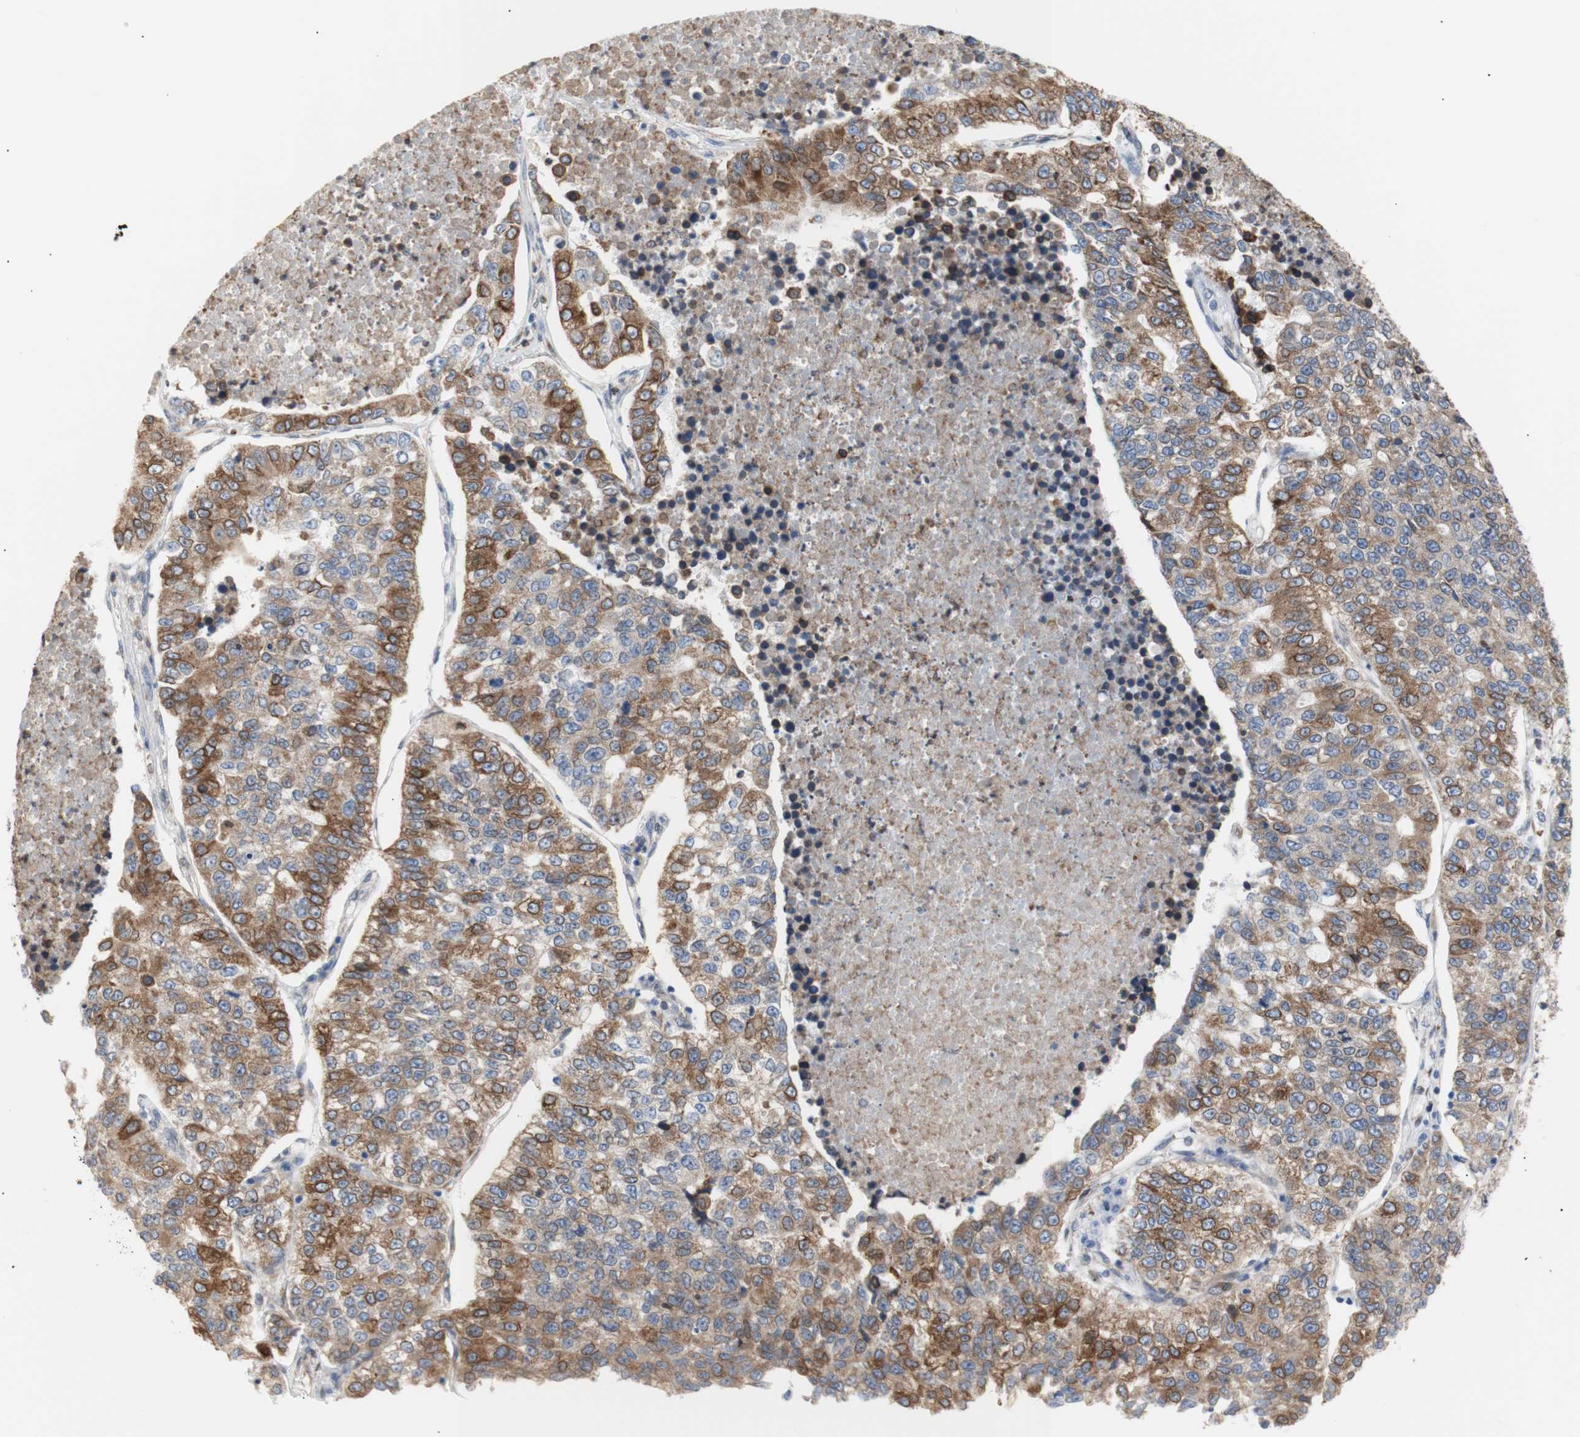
{"staining": {"intensity": "moderate", "quantity": ">75%", "location": "cytoplasmic/membranous"}, "tissue": "lung cancer", "cell_type": "Tumor cells", "image_type": "cancer", "snomed": [{"axis": "morphology", "description": "Adenocarcinoma, NOS"}, {"axis": "topography", "description": "Lung"}], "caption": "Lung adenocarcinoma stained for a protein shows moderate cytoplasmic/membranous positivity in tumor cells.", "gene": "ERLIN1", "patient": {"sex": "male", "age": 49}}